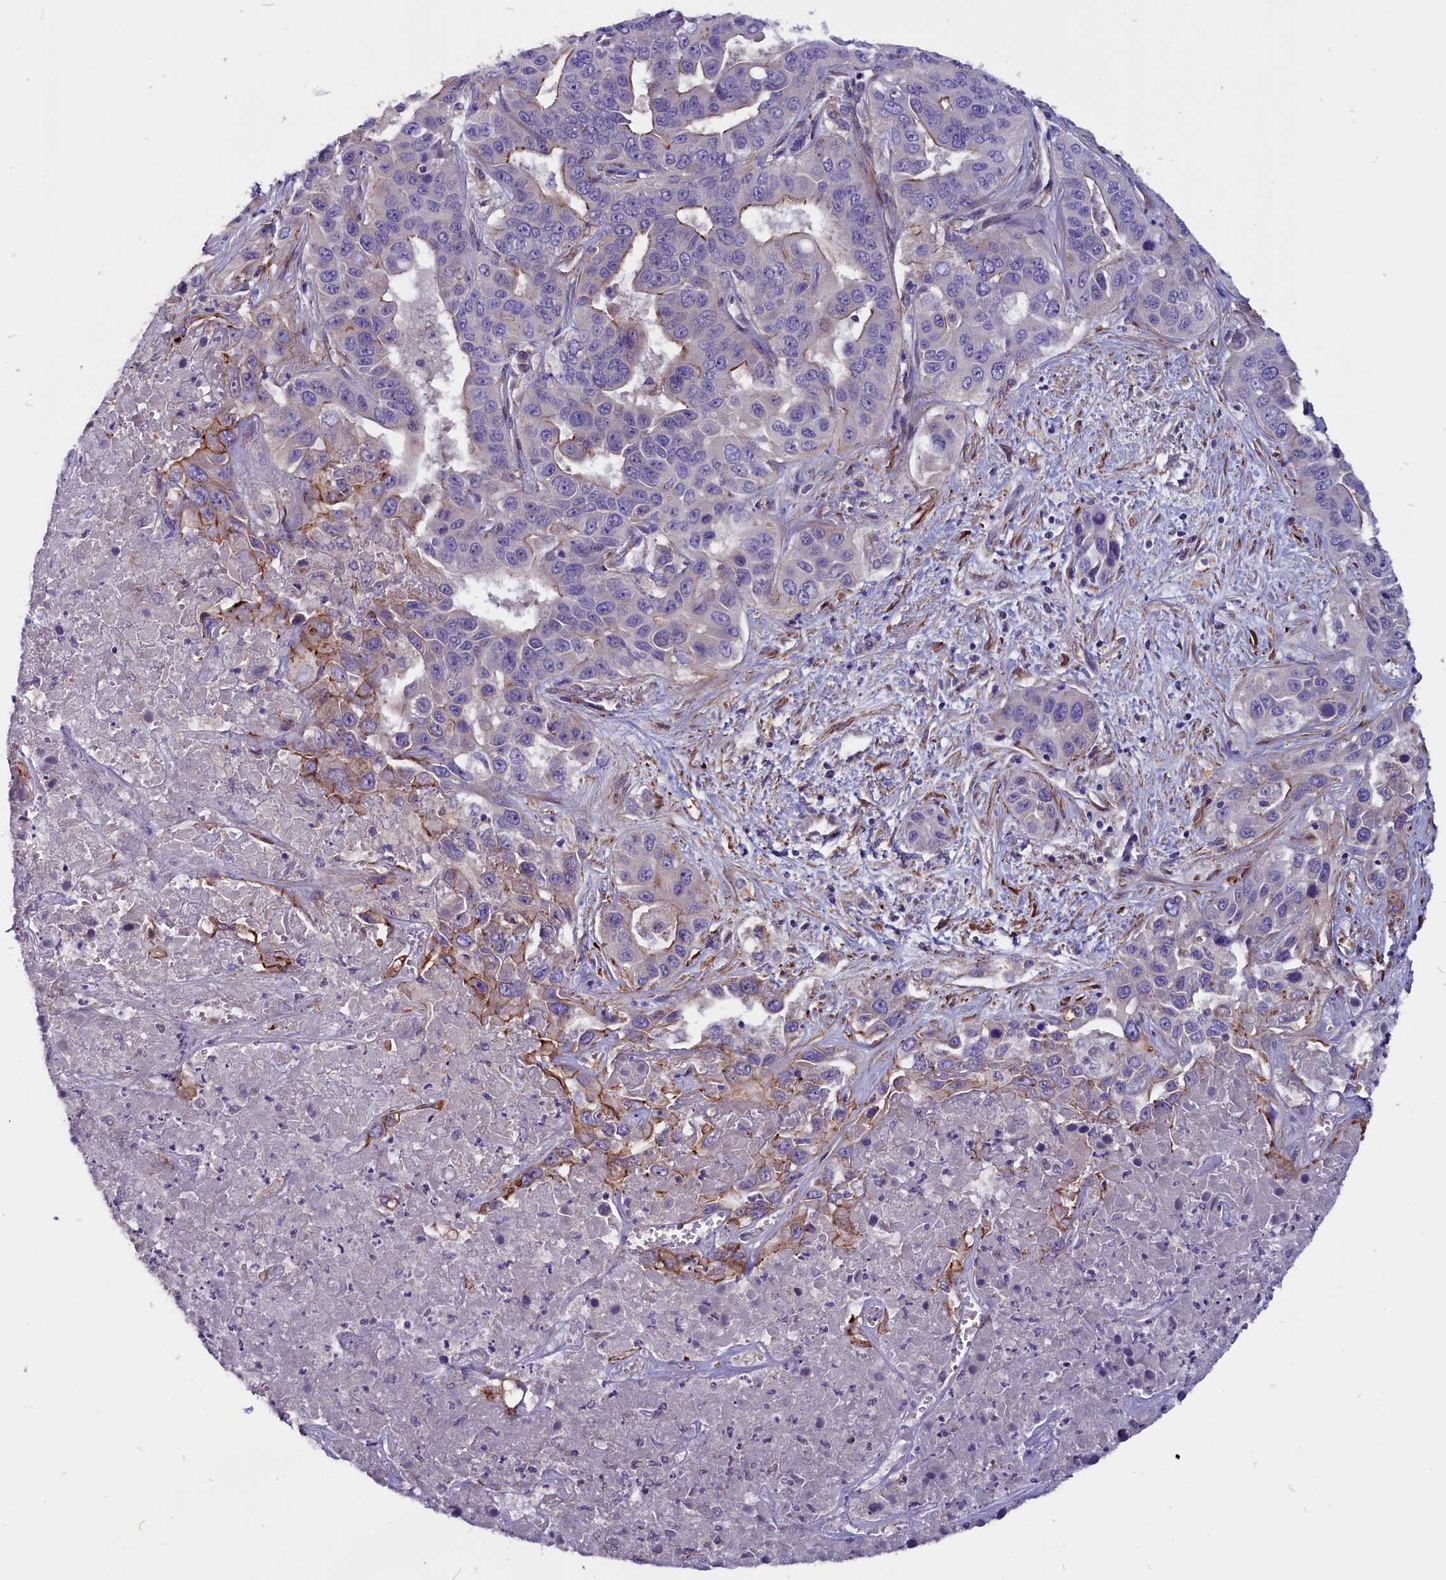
{"staining": {"intensity": "weak", "quantity": "<25%", "location": "cytoplasmic/membranous"}, "tissue": "liver cancer", "cell_type": "Tumor cells", "image_type": "cancer", "snomed": [{"axis": "morphology", "description": "Cholangiocarcinoma"}, {"axis": "topography", "description": "Liver"}], "caption": "The micrograph reveals no significant staining in tumor cells of liver cancer (cholangiocarcinoma).", "gene": "ZNF749", "patient": {"sex": "female", "age": 52}}